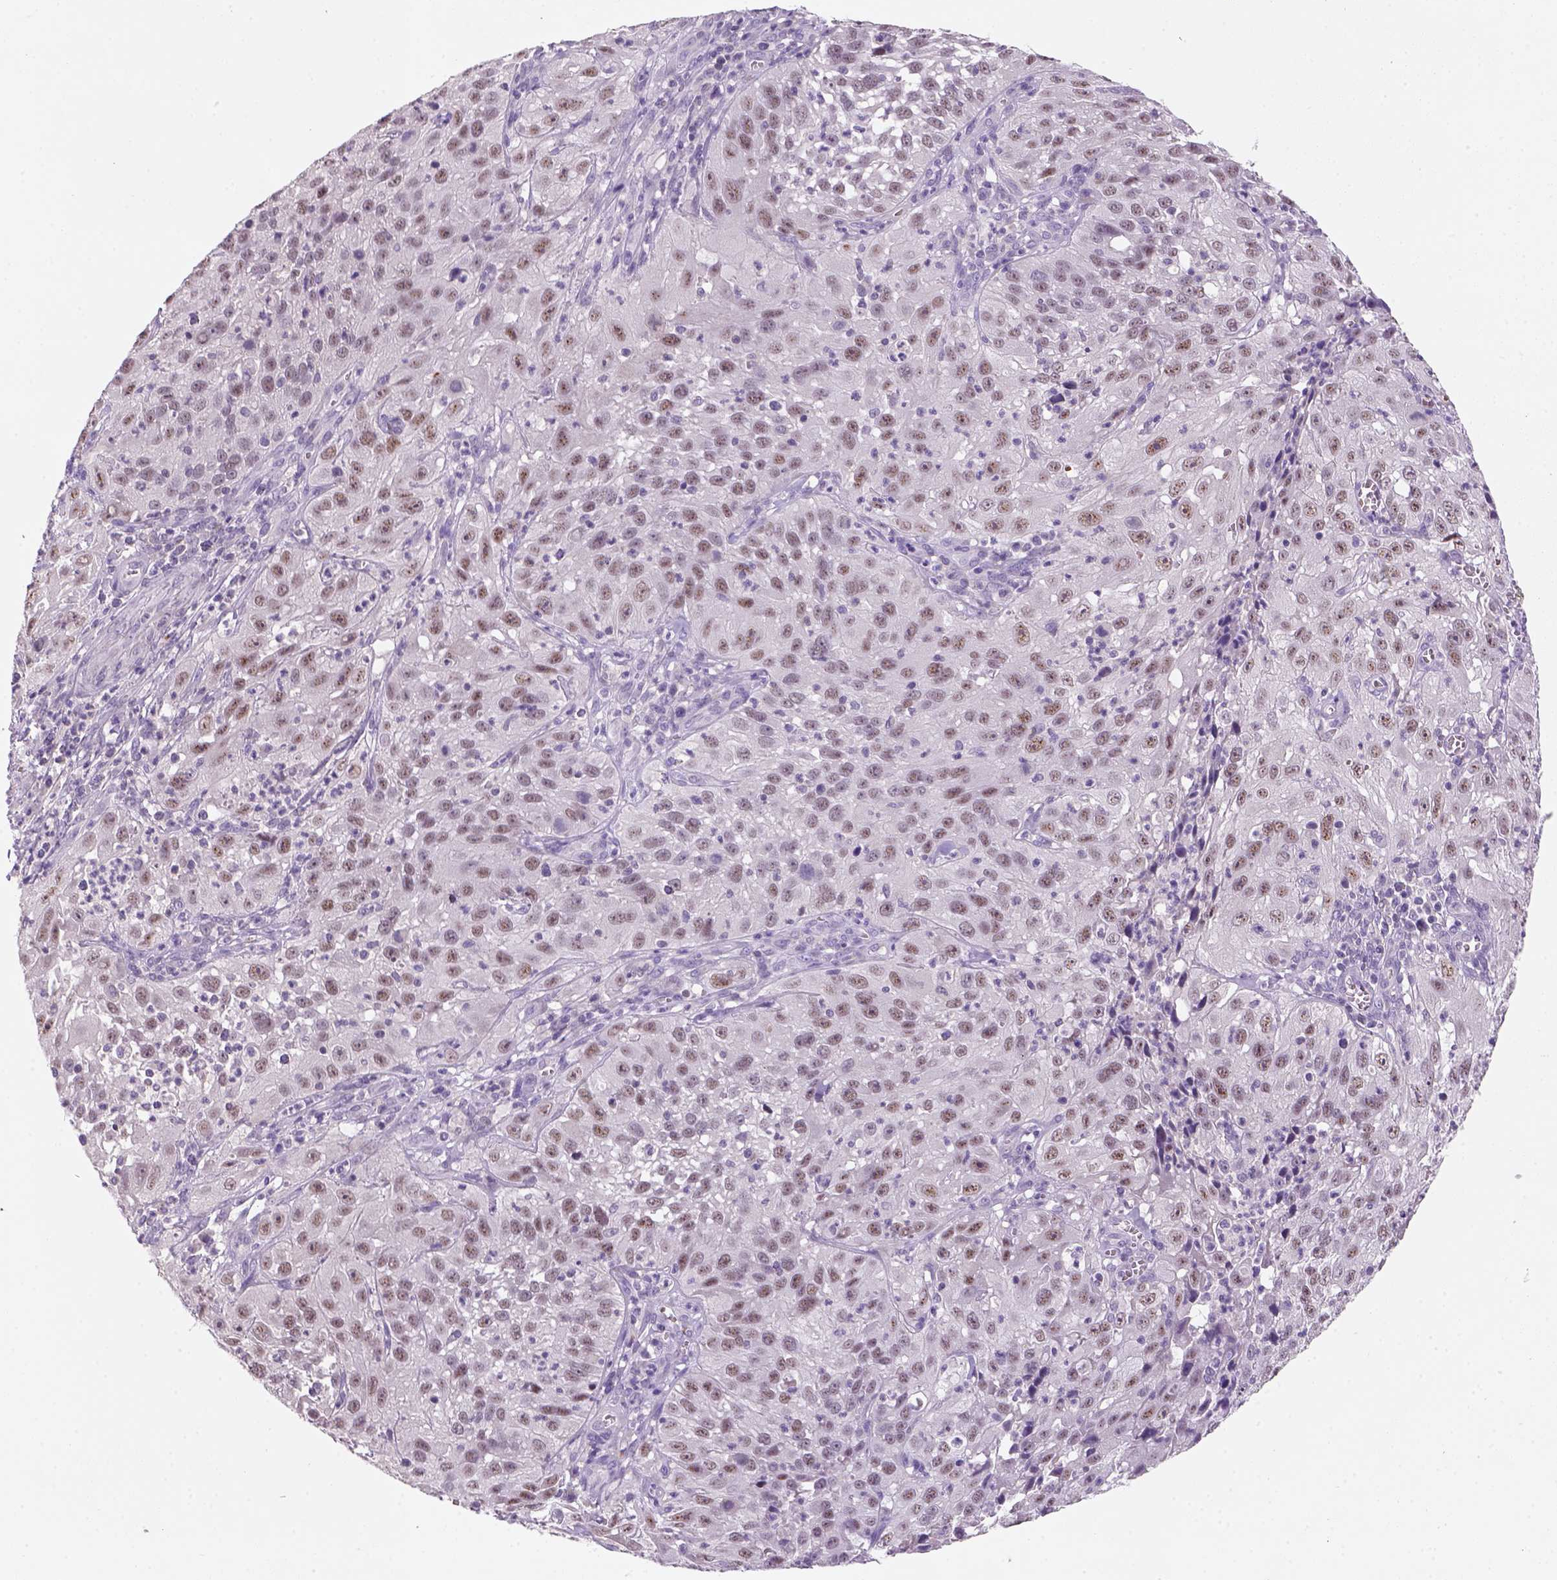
{"staining": {"intensity": "moderate", "quantity": ">75%", "location": "nuclear"}, "tissue": "cervical cancer", "cell_type": "Tumor cells", "image_type": "cancer", "snomed": [{"axis": "morphology", "description": "Squamous cell carcinoma, NOS"}, {"axis": "topography", "description": "Cervix"}], "caption": "Immunohistochemical staining of human squamous cell carcinoma (cervical) exhibits medium levels of moderate nuclear protein positivity in about >75% of tumor cells.", "gene": "ZMAT4", "patient": {"sex": "female", "age": 32}}